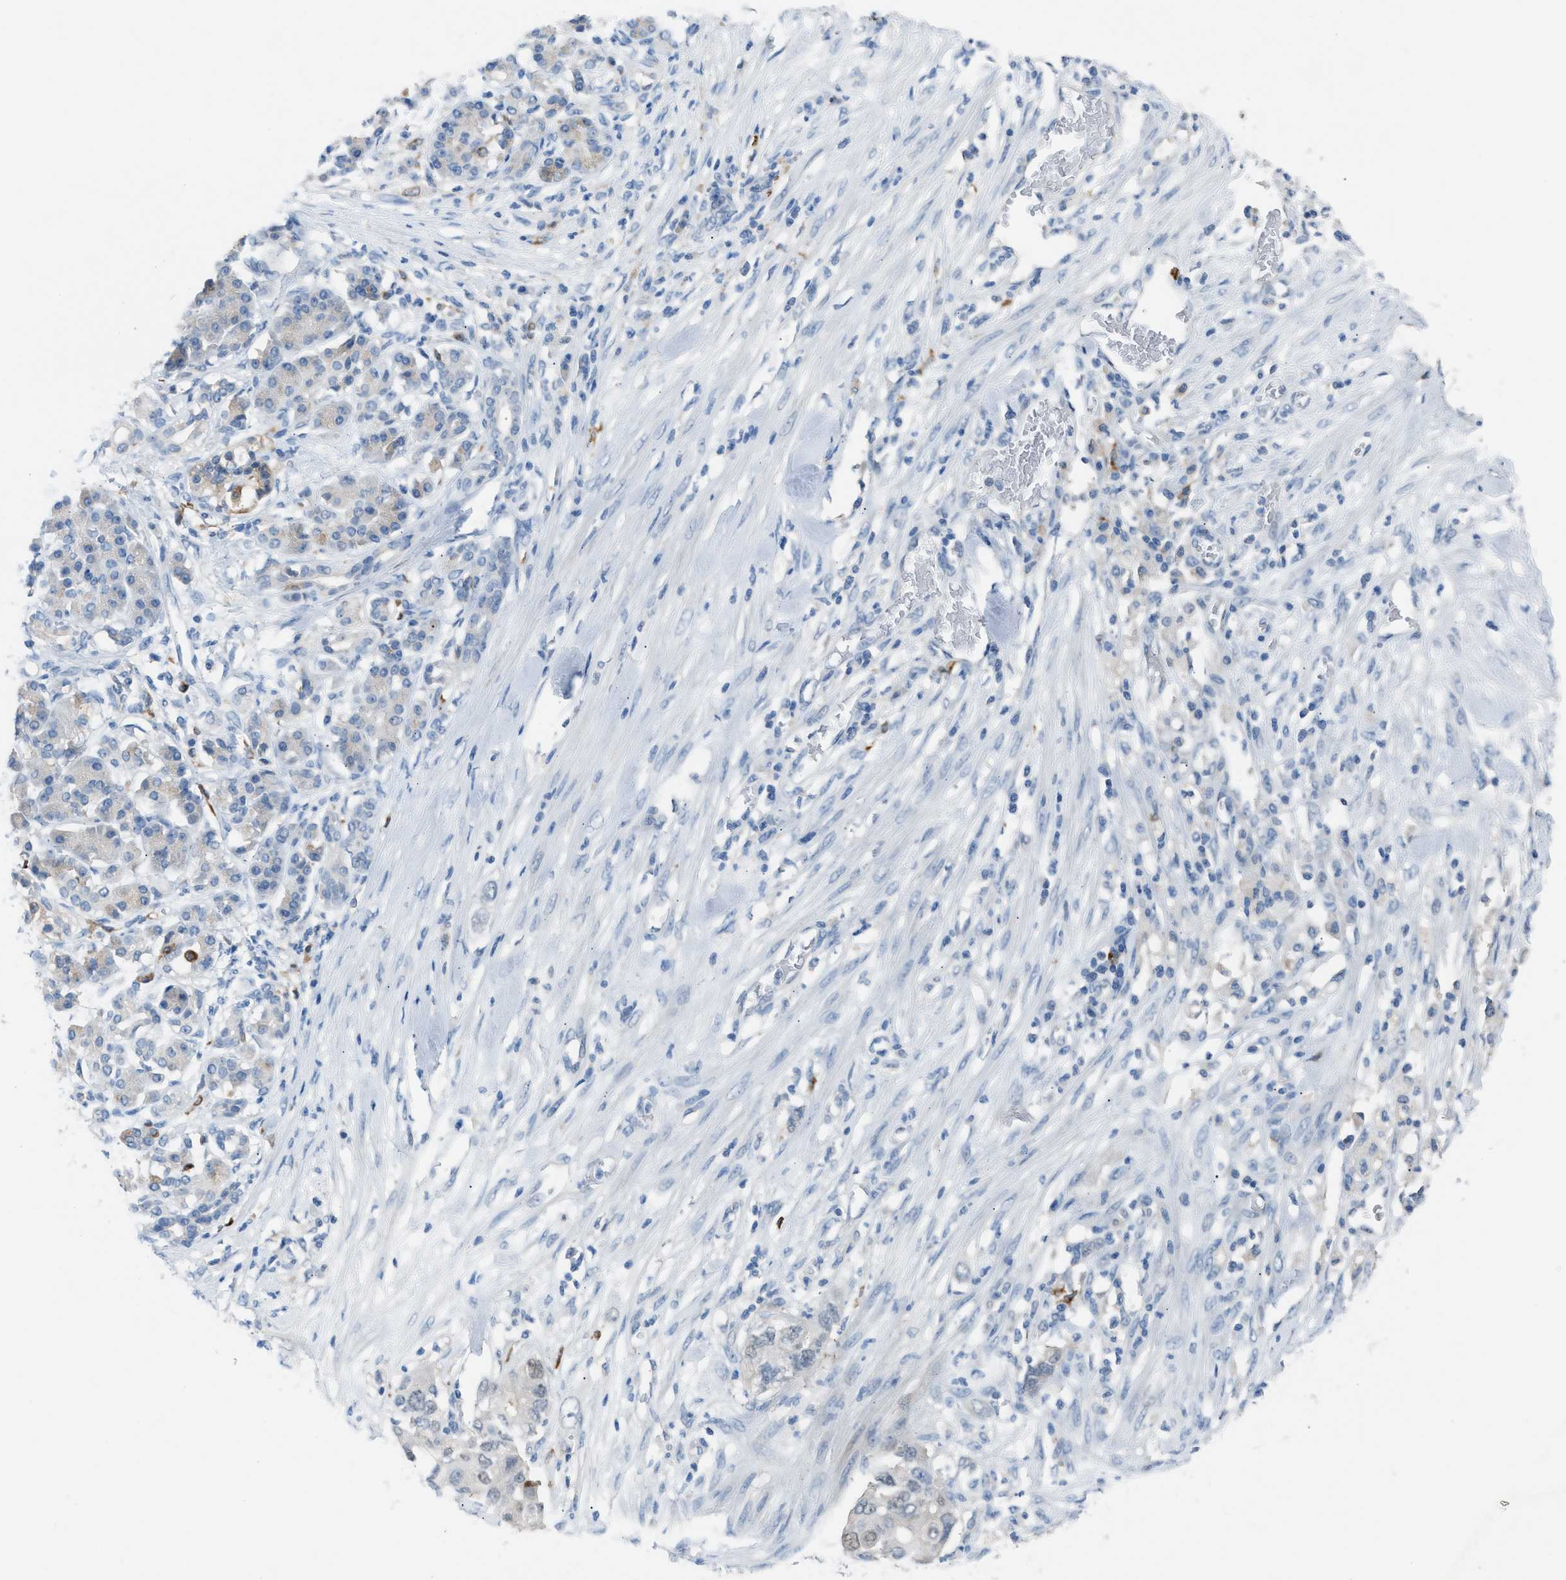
{"staining": {"intensity": "negative", "quantity": "none", "location": "none"}, "tissue": "pancreatic cancer", "cell_type": "Tumor cells", "image_type": "cancer", "snomed": [{"axis": "morphology", "description": "Adenocarcinoma, NOS"}, {"axis": "topography", "description": "Pancreas"}], "caption": "A photomicrograph of pancreatic cancer (adenocarcinoma) stained for a protein demonstrates no brown staining in tumor cells.", "gene": "CLEC10A", "patient": {"sex": "female", "age": 56}}